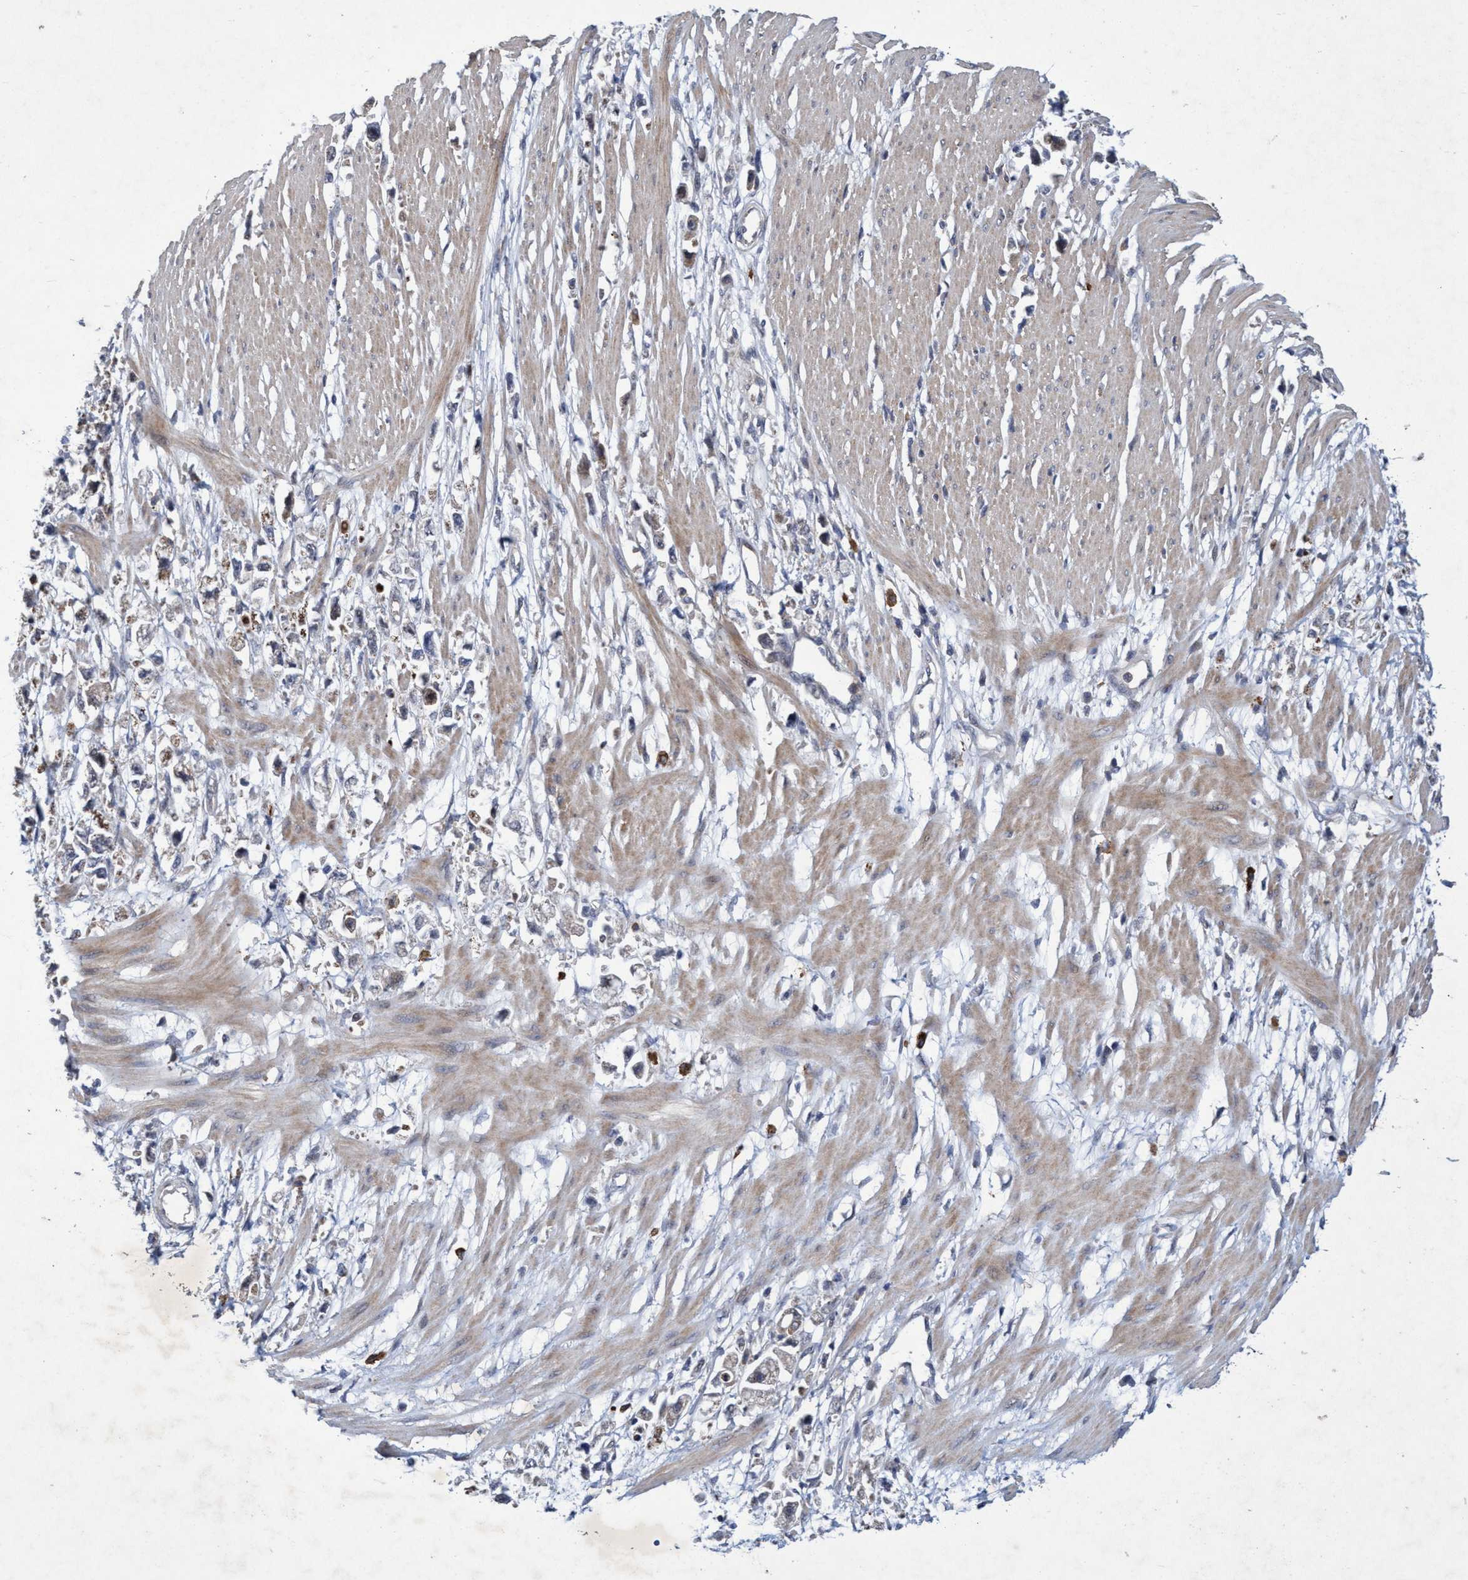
{"staining": {"intensity": "weak", "quantity": "<25%", "location": "cytoplasmic/membranous"}, "tissue": "stomach cancer", "cell_type": "Tumor cells", "image_type": "cancer", "snomed": [{"axis": "morphology", "description": "Adenocarcinoma, NOS"}, {"axis": "topography", "description": "Stomach"}], "caption": "The IHC histopathology image has no significant staining in tumor cells of stomach adenocarcinoma tissue.", "gene": "ZNF677", "patient": {"sex": "female", "age": 59}}